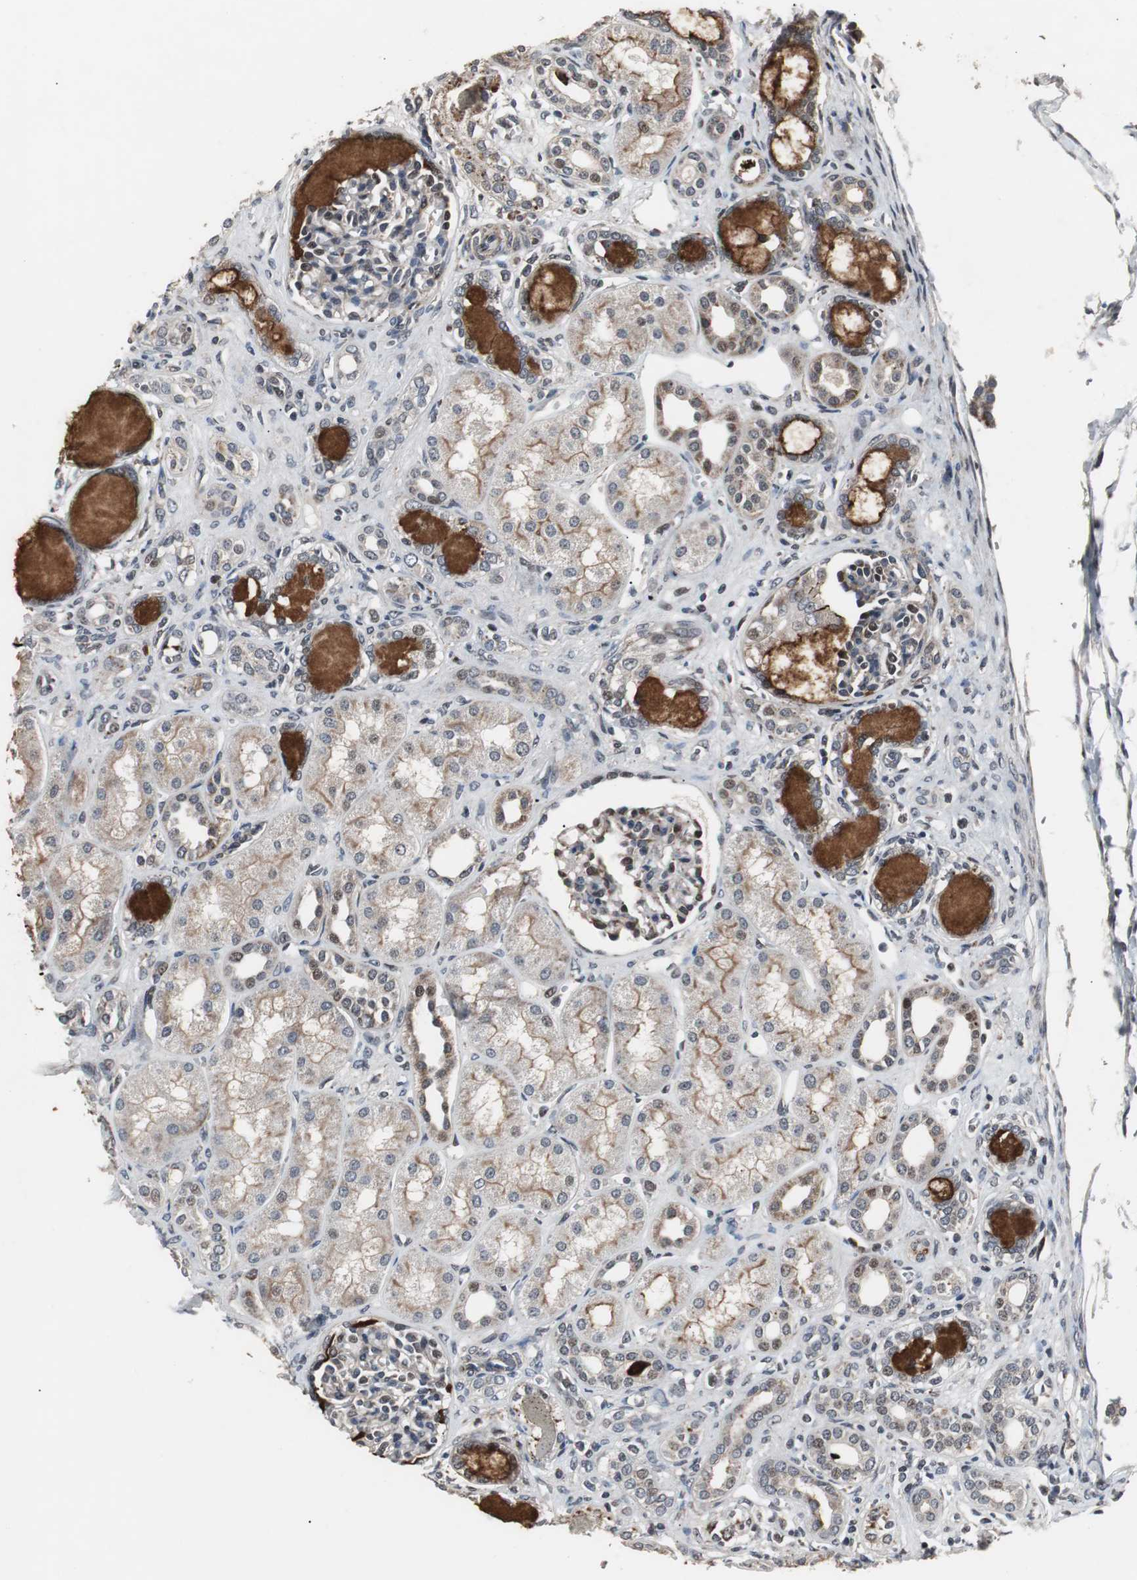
{"staining": {"intensity": "moderate", "quantity": "<25%", "location": "cytoplasmic/membranous,nuclear"}, "tissue": "kidney", "cell_type": "Cells in glomeruli", "image_type": "normal", "snomed": [{"axis": "morphology", "description": "Normal tissue, NOS"}, {"axis": "topography", "description": "Kidney"}], "caption": "This histopathology image reveals immunohistochemistry (IHC) staining of unremarkable kidney, with low moderate cytoplasmic/membranous,nuclear staining in about <25% of cells in glomeruli.", "gene": "MRPL40", "patient": {"sex": "male", "age": 7}}